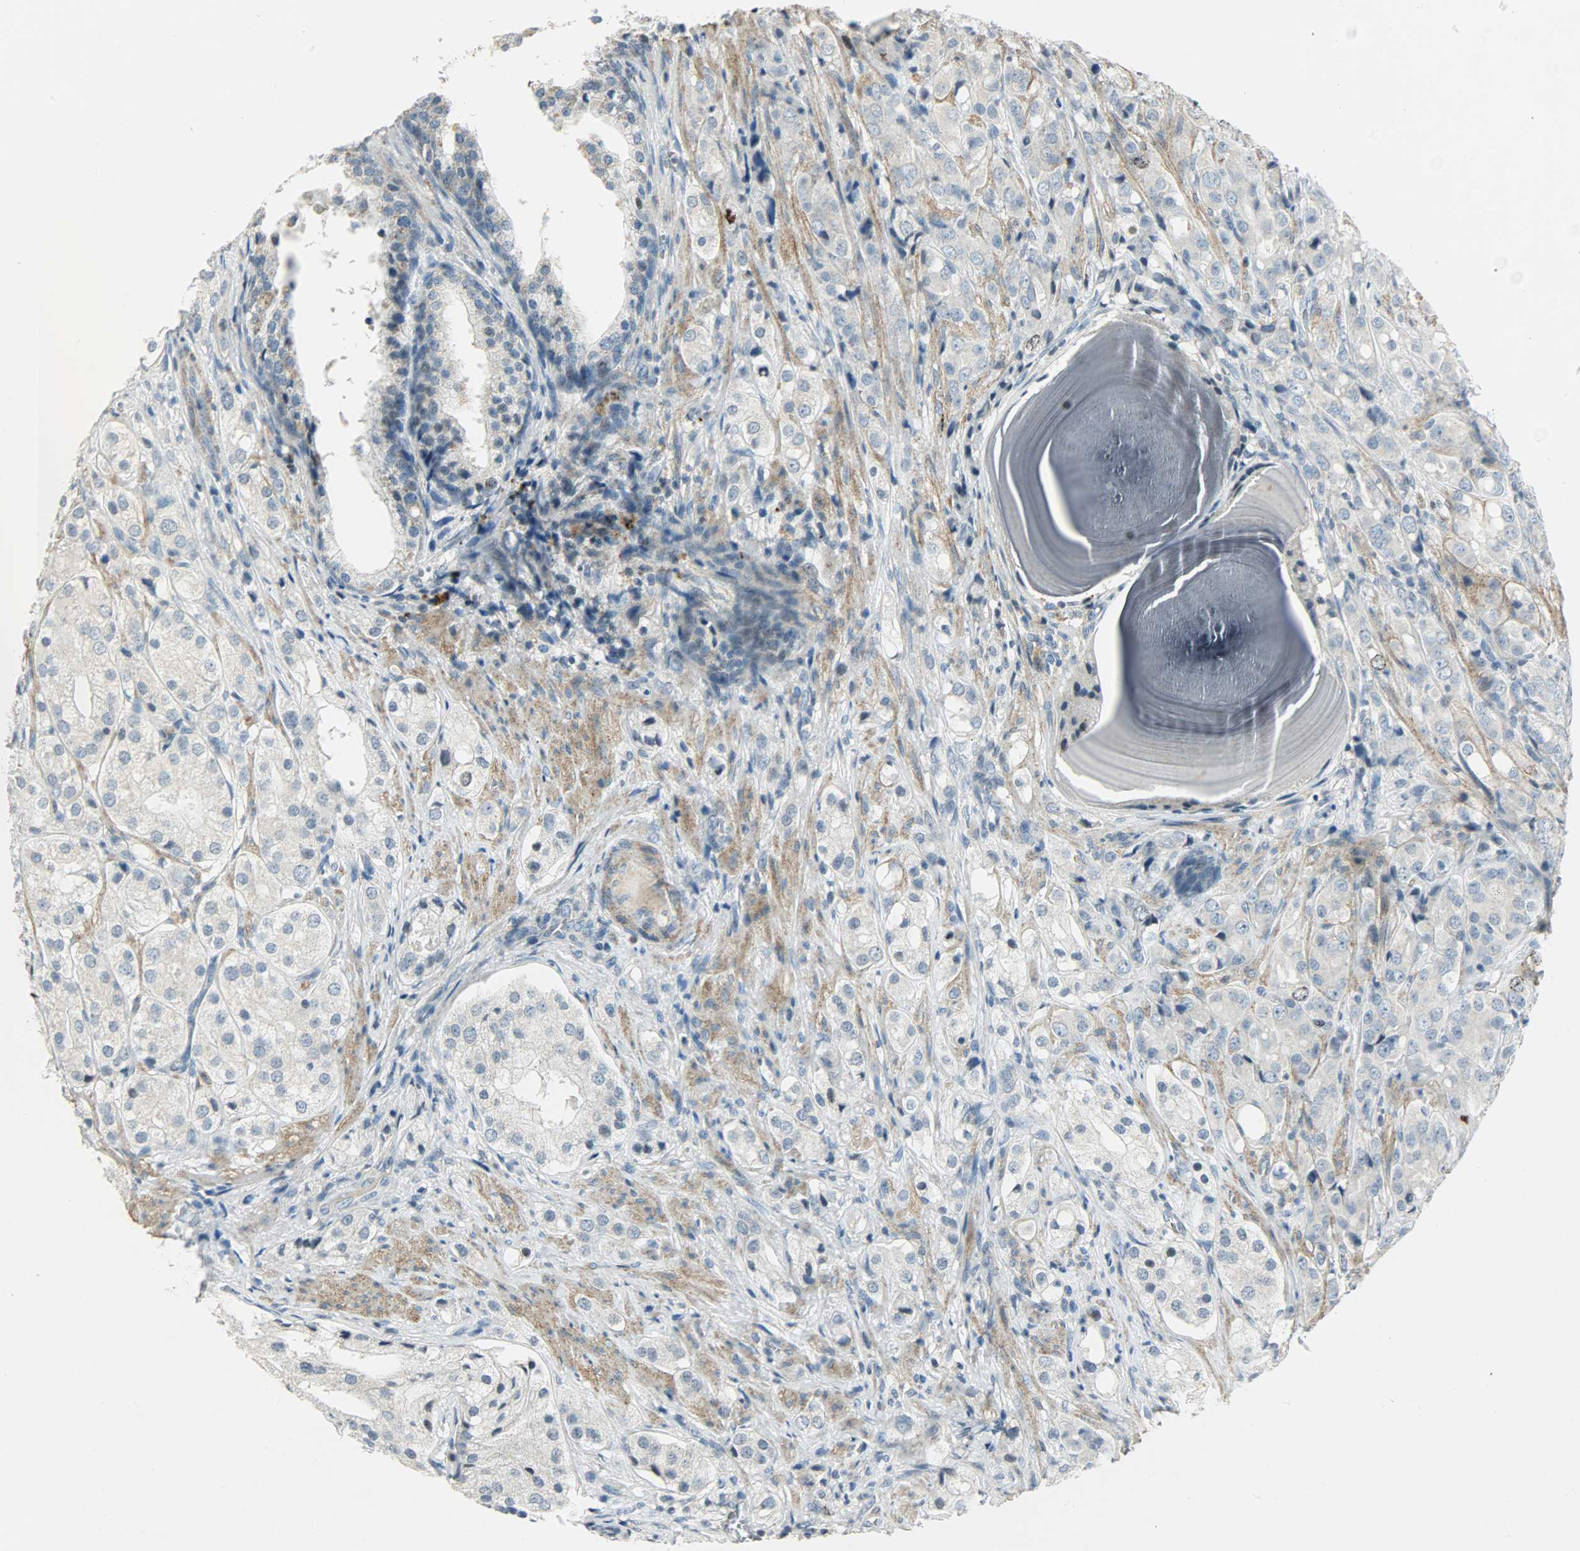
{"staining": {"intensity": "negative", "quantity": "none", "location": "none"}, "tissue": "prostate cancer", "cell_type": "Tumor cells", "image_type": "cancer", "snomed": [{"axis": "morphology", "description": "Adenocarcinoma, High grade"}, {"axis": "topography", "description": "Prostate"}], "caption": "There is no significant staining in tumor cells of high-grade adenocarcinoma (prostate).", "gene": "AURKB", "patient": {"sex": "male", "age": 68}}